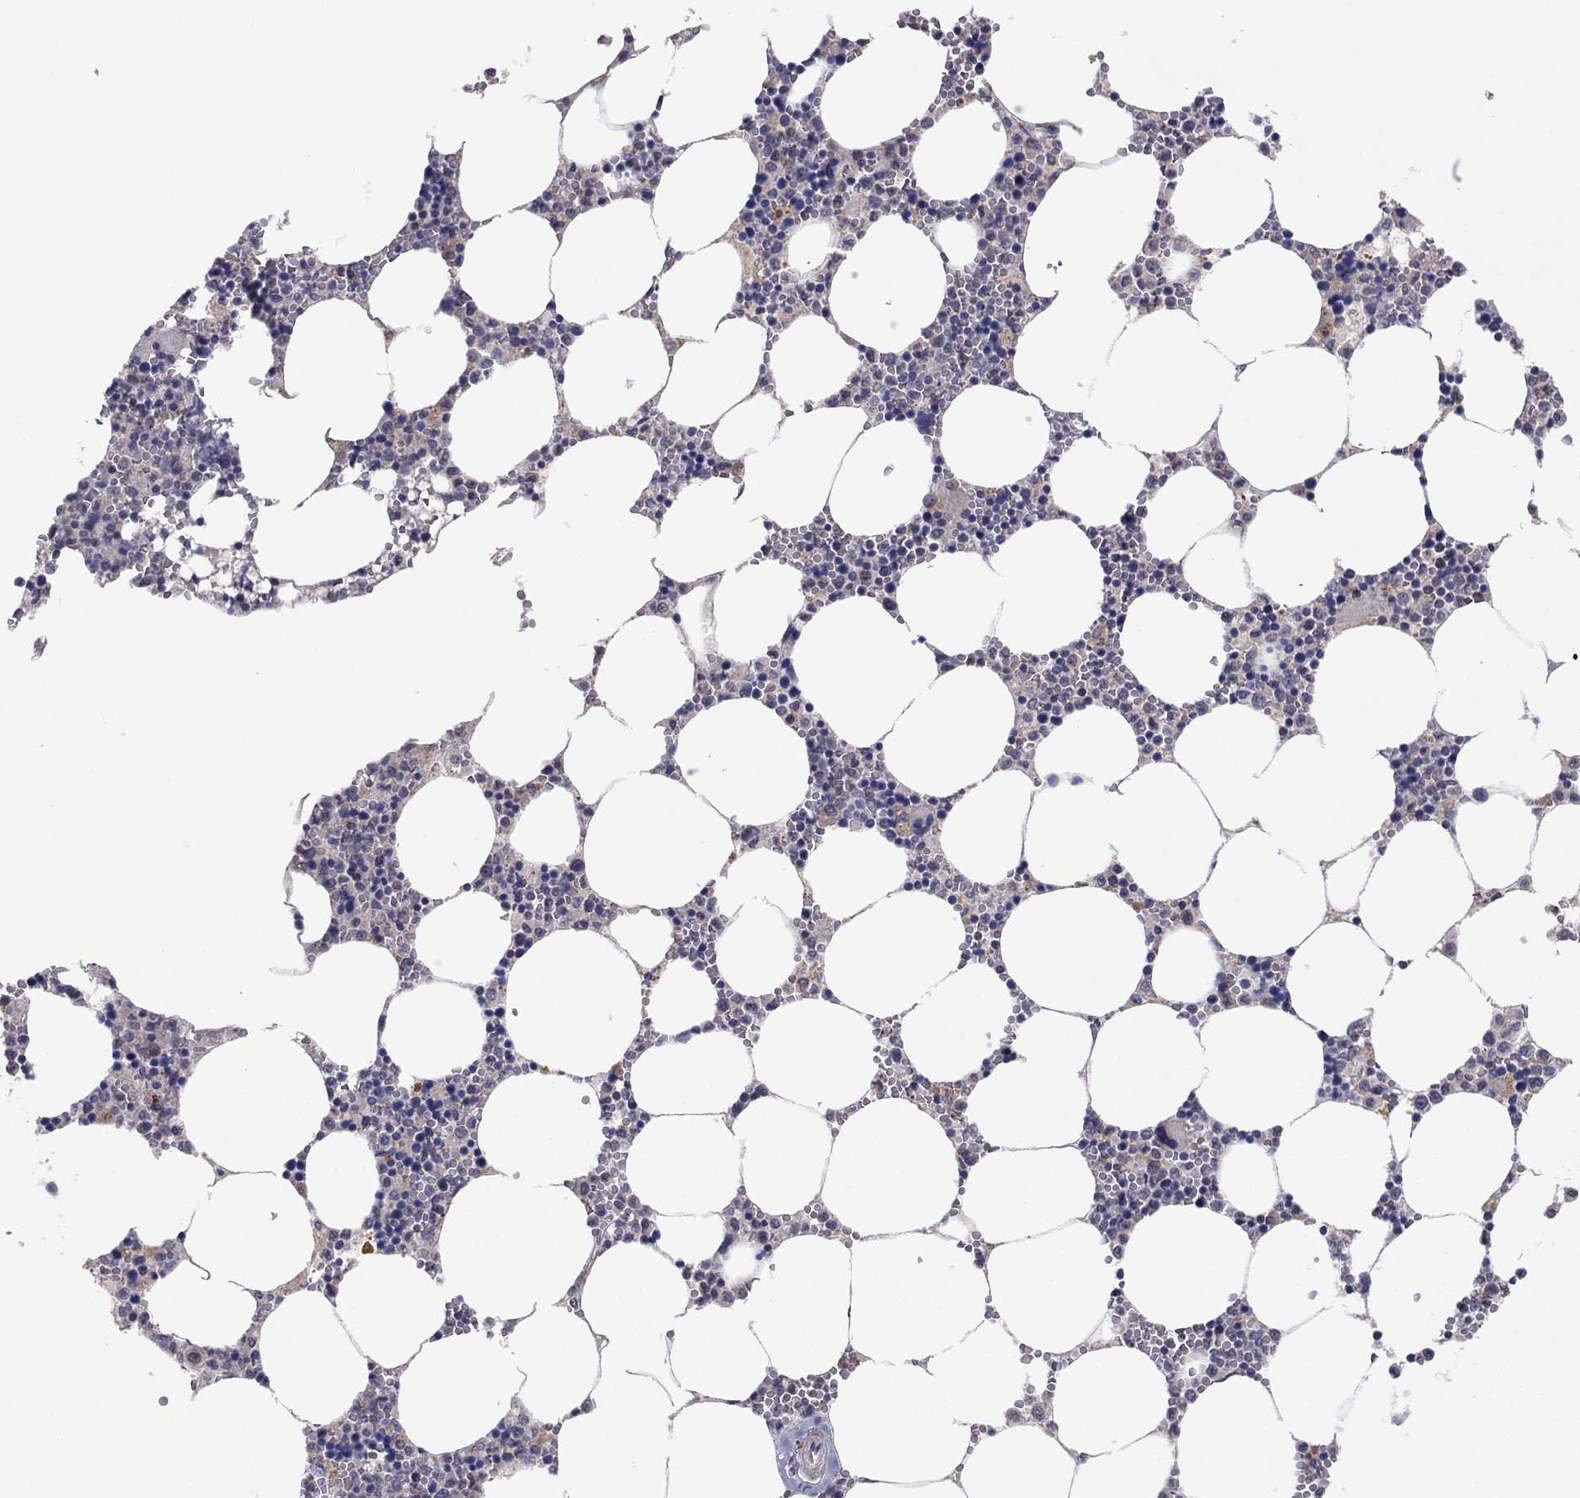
{"staining": {"intensity": "moderate", "quantity": "<25%", "location": "cytoplasmic/membranous"}, "tissue": "bone marrow", "cell_type": "Hematopoietic cells", "image_type": "normal", "snomed": [{"axis": "morphology", "description": "Normal tissue, NOS"}, {"axis": "topography", "description": "Bone marrow"}], "caption": "A high-resolution histopathology image shows immunohistochemistry (IHC) staining of normal bone marrow, which reveals moderate cytoplasmic/membranous staining in approximately <25% of hematopoietic cells. The staining was performed using DAB (3,3'-diaminobenzidine), with brown indicating positive protein expression. Nuclei are stained blue with hematoxylin.", "gene": "CRACDL", "patient": {"sex": "female", "age": 64}}